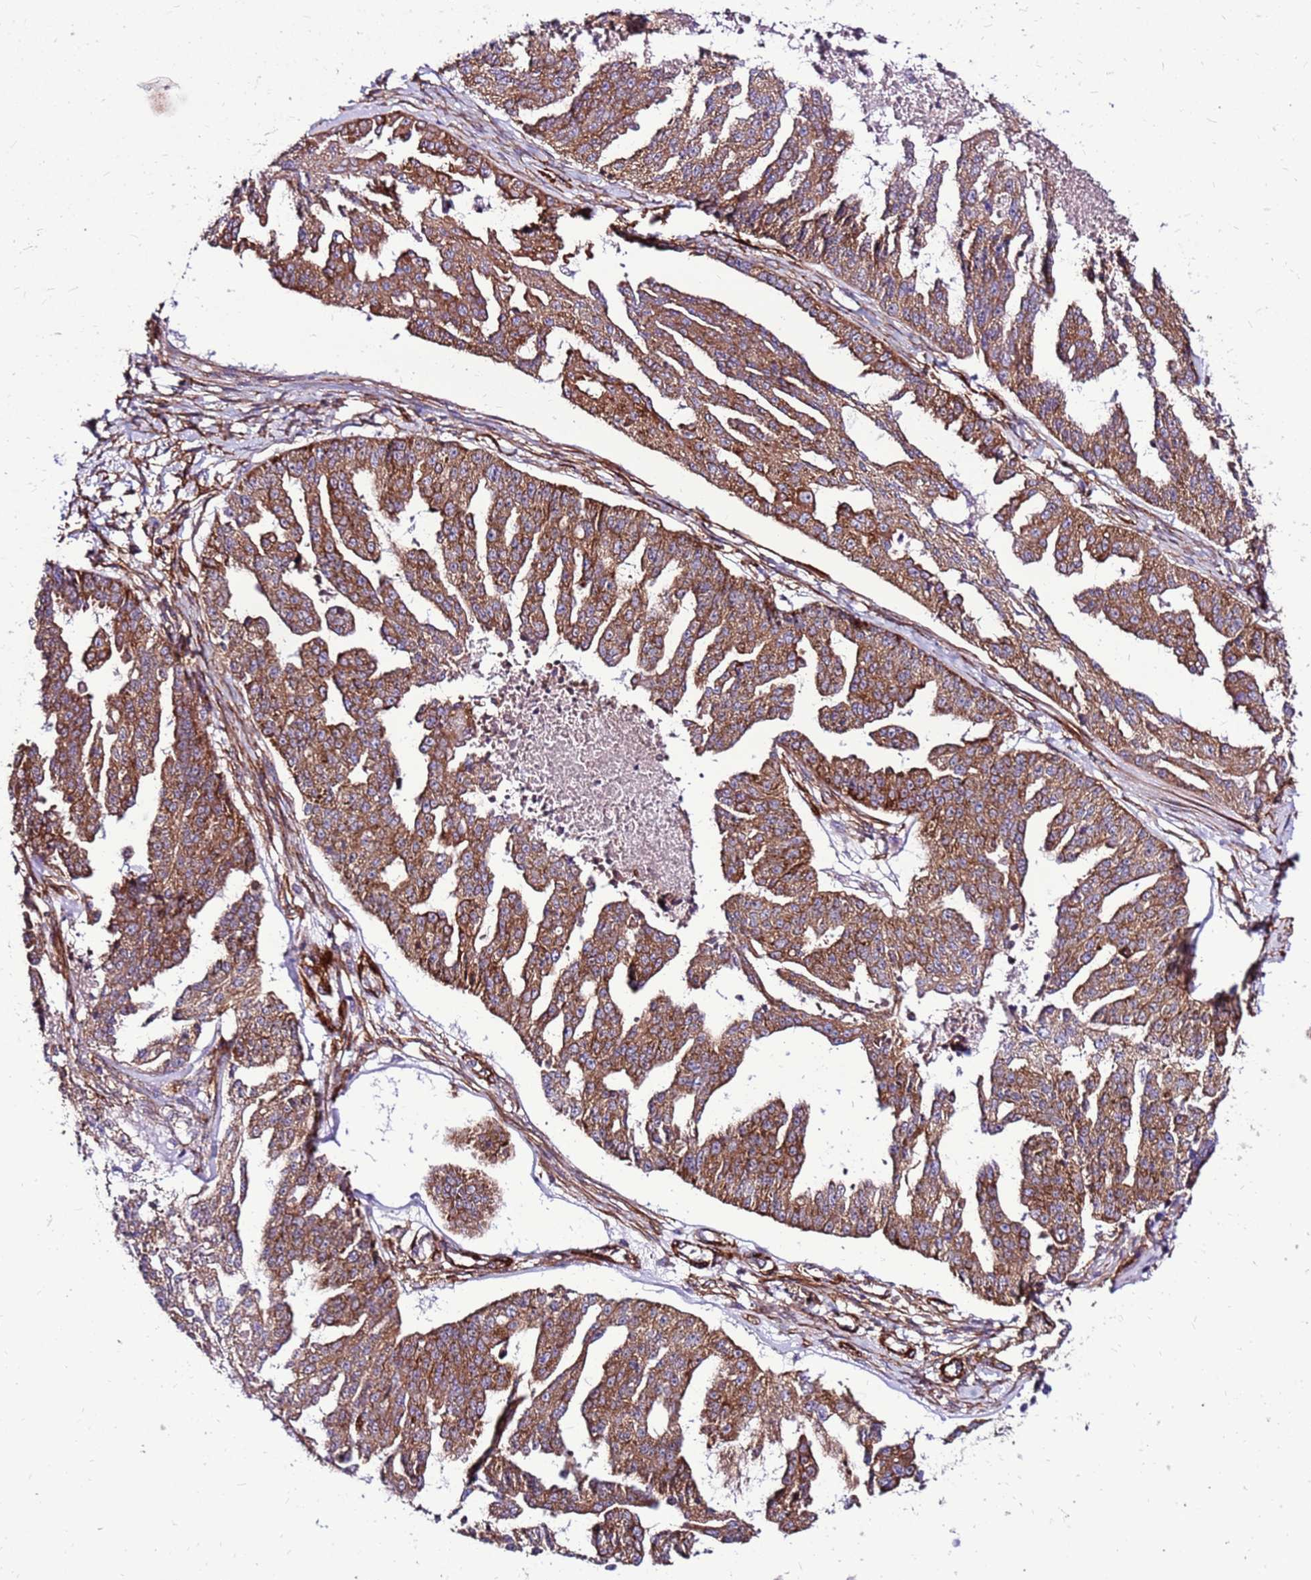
{"staining": {"intensity": "moderate", "quantity": ">75%", "location": "cytoplasmic/membranous"}, "tissue": "ovarian cancer", "cell_type": "Tumor cells", "image_type": "cancer", "snomed": [{"axis": "morphology", "description": "Cystadenocarcinoma, serous, NOS"}, {"axis": "topography", "description": "Ovary"}], "caption": "This photomicrograph reveals immunohistochemistry (IHC) staining of human serous cystadenocarcinoma (ovarian), with medium moderate cytoplasmic/membranous staining in approximately >75% of tumor cells.", "gene": "EI24", "patient": {"sex": "female", "age": 58}}